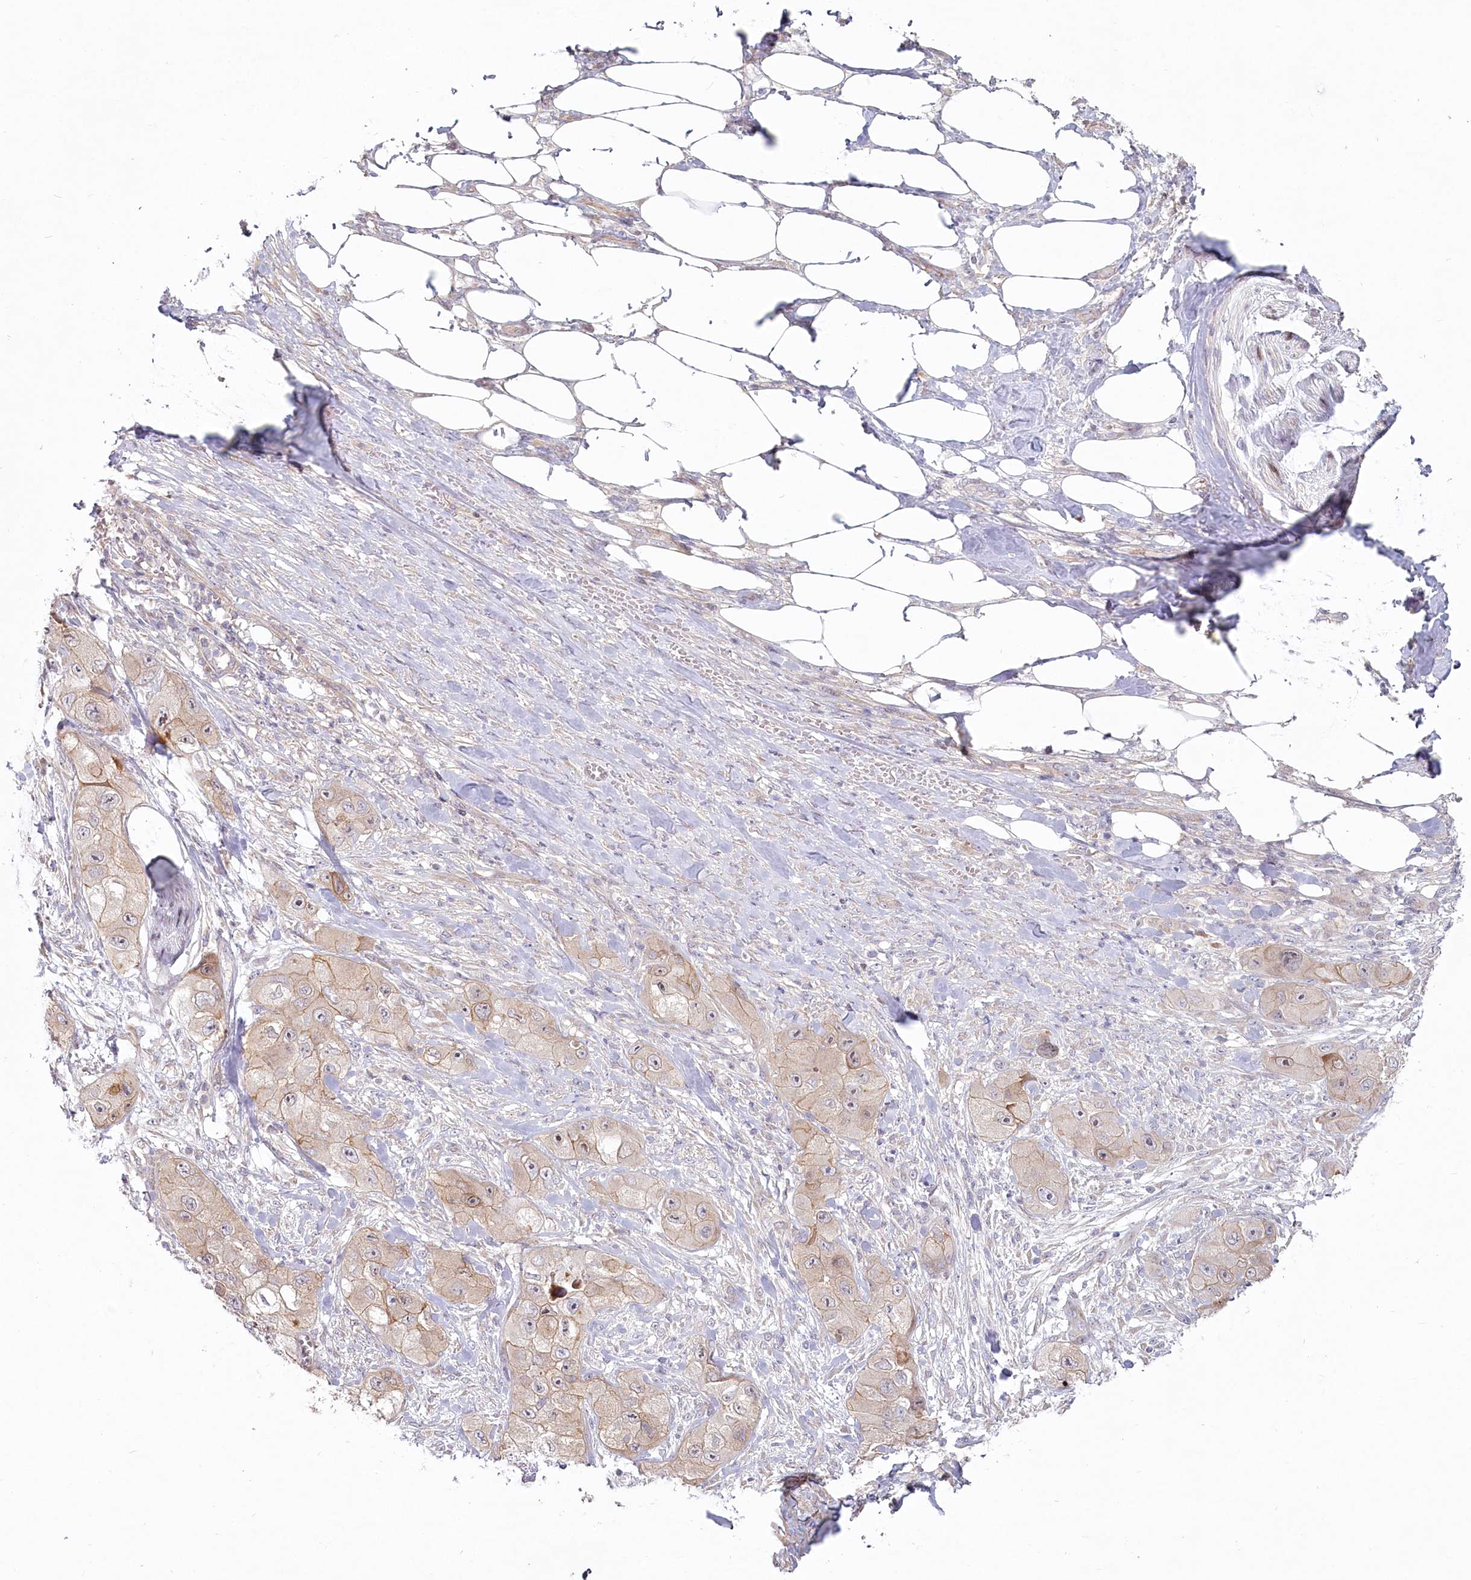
{"staining": {"intensity": "weak", "quantity": ">75%", "location": "cytoplasmic/membranous"}, "tissue": "skin cancer", "cell_type": "Tumor cells", "image_type": "cancer", "snomed": [{"axis": "morphology", "description": "Squamous cell carcinoma, NOS"}, {"axis": "topography", "description": "Skin"}, {"axis": "topography", "description": "Subcutis"}], "caption": "Weak cytoplasmic/membranous protein expression is identified in approximately >75% of tumor cells in skin cancer. The staining was performed using DAB to visualize the protein expression in brown, while the nuclei were stained in blue with hematoxylin (Magnification: 20x).", "gene": "SPINK13", "patient": {"sex": "male", "age": 73}}